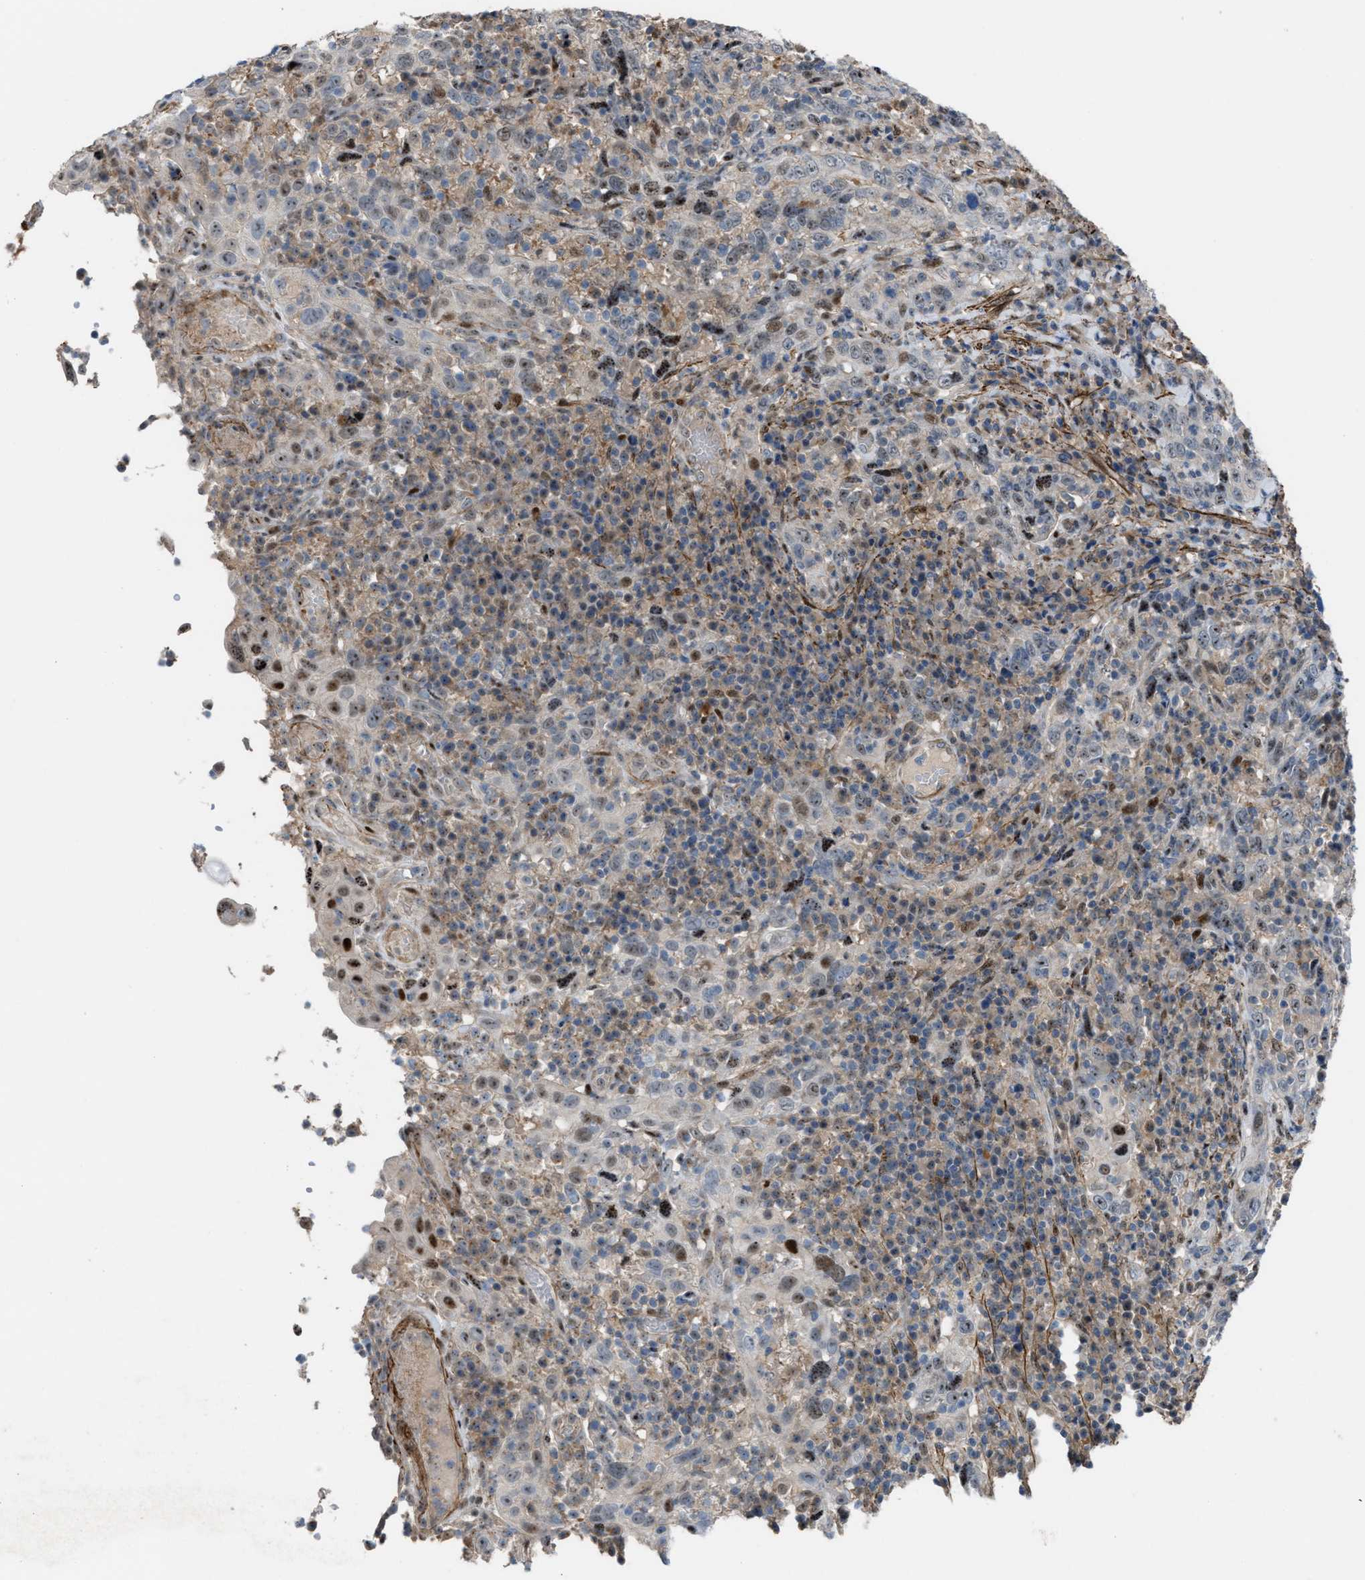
{"staining": {"intensity": "weak", "quantity": ">75%", "location": "nuclear"}, "tissue": "cervical cancer", "cell_type": "Tumor cells", "image_type": "cancer", "snomed": [{"axis": "morphology", "description": "Squamous cell carcinoma, NOS"}, {"axis": "topography", "description": "Cervix"}], "caption": "Immunohistochemistry (IHC) micrograph of neoplastic tissue: cervical cancer (squamous cell carcinoma) stained using immunohistochemistry shows low levels of weak protein expression localized specifically in the nuclear of tumor cells, appearing as a nuclear brown color.", "gene": "NQO2", "patient": {"sex": "female", "age": 46}}